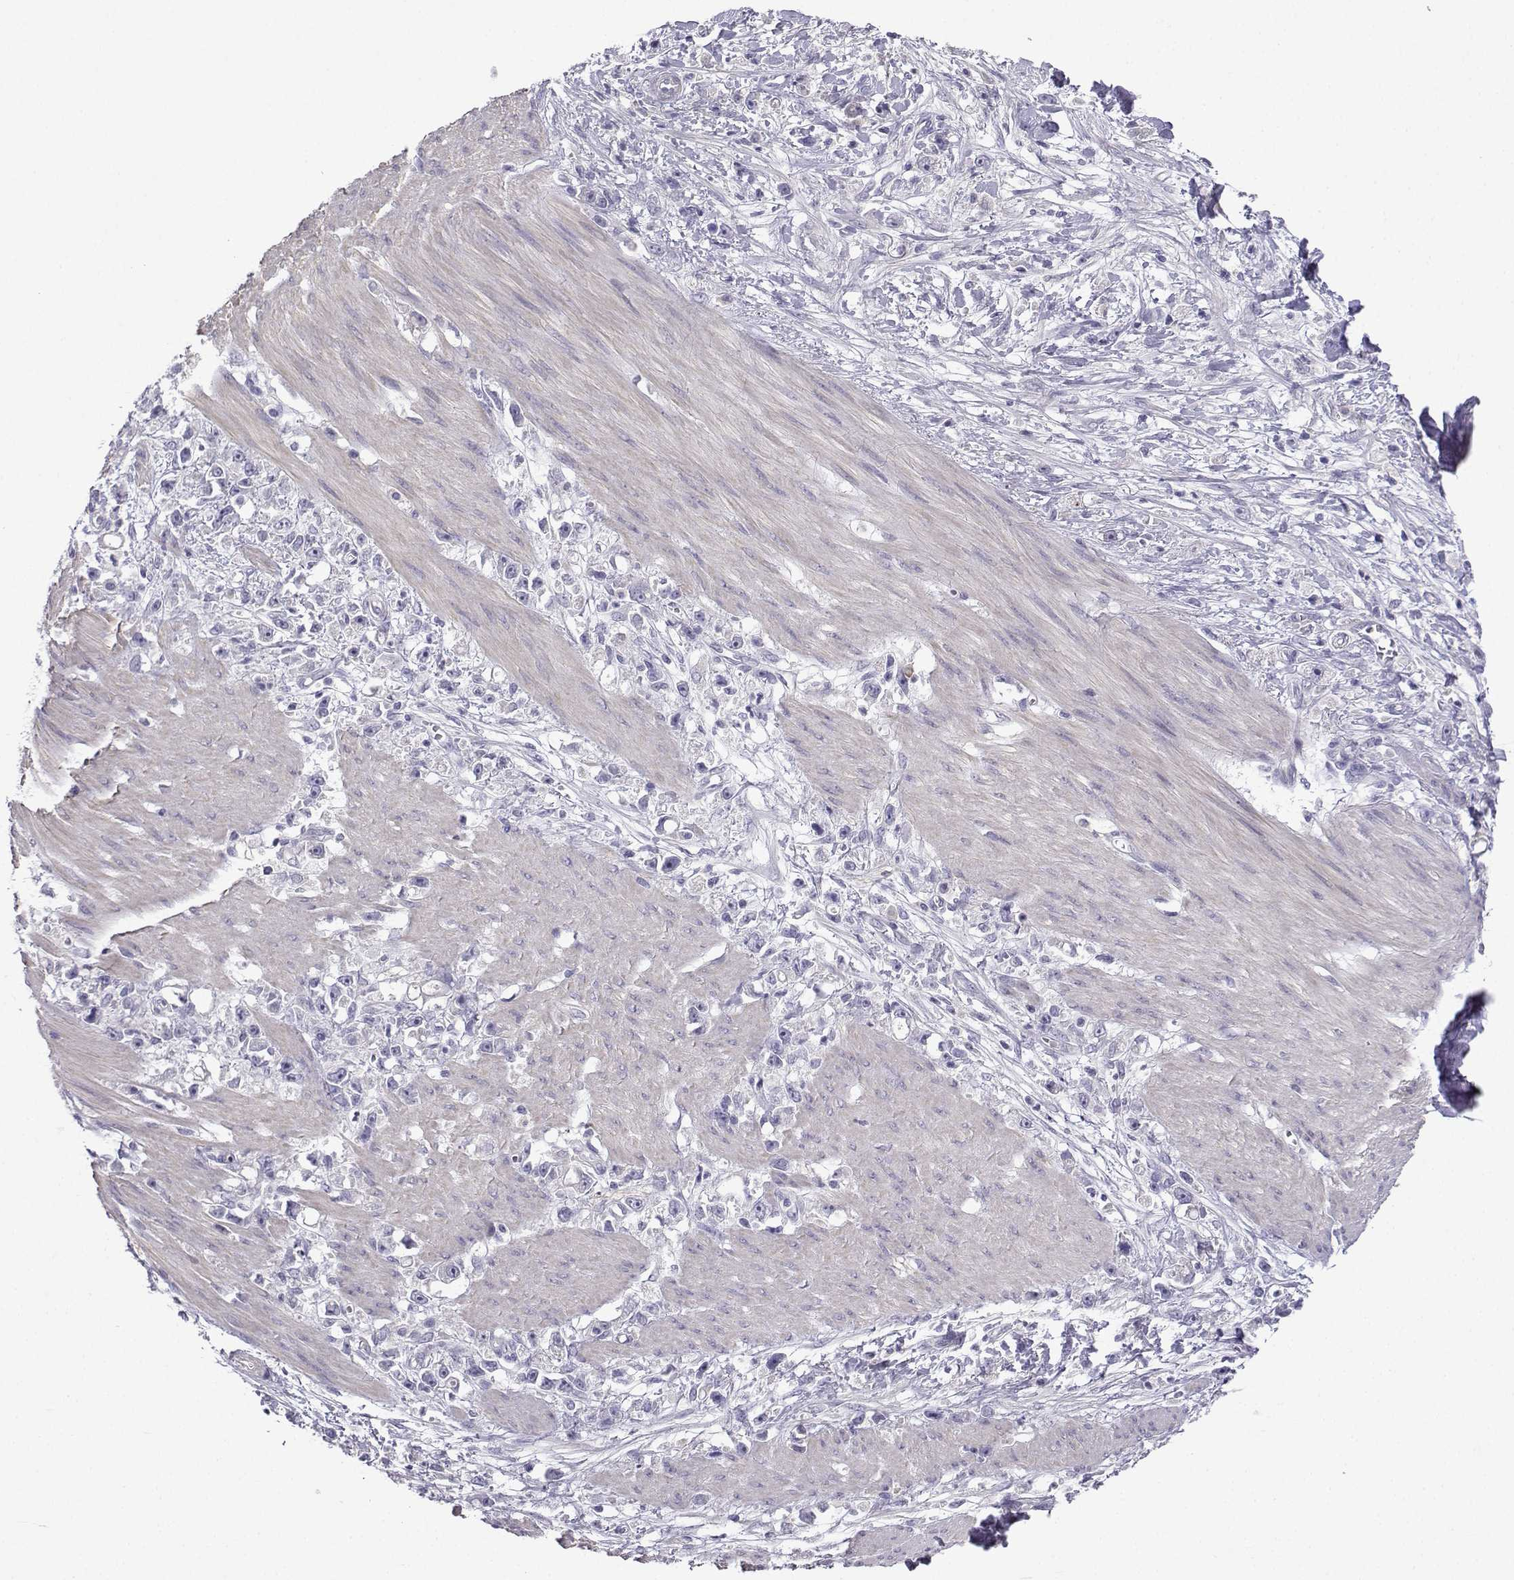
{"staining": {"intensity": "negative", "quantity": "none", "location": "none"}, "tissue": "stomach cancer", "cell_type": "Tumor cells", "image_type": "cancer", "snomed": [{"axis": "morphology", "description": "Adenocarcinoma, NOS"}, {"axis": "topography", "description": "Stomach"}], "caption": "IHC histopathology image of neoplastic tissue: adenocarcinoma (stomach) stained with DAB demonstrates no significant protein staining in tumor cells.", "gene": "SPACA7", "patient": {"sex": "female", "age": 59}}